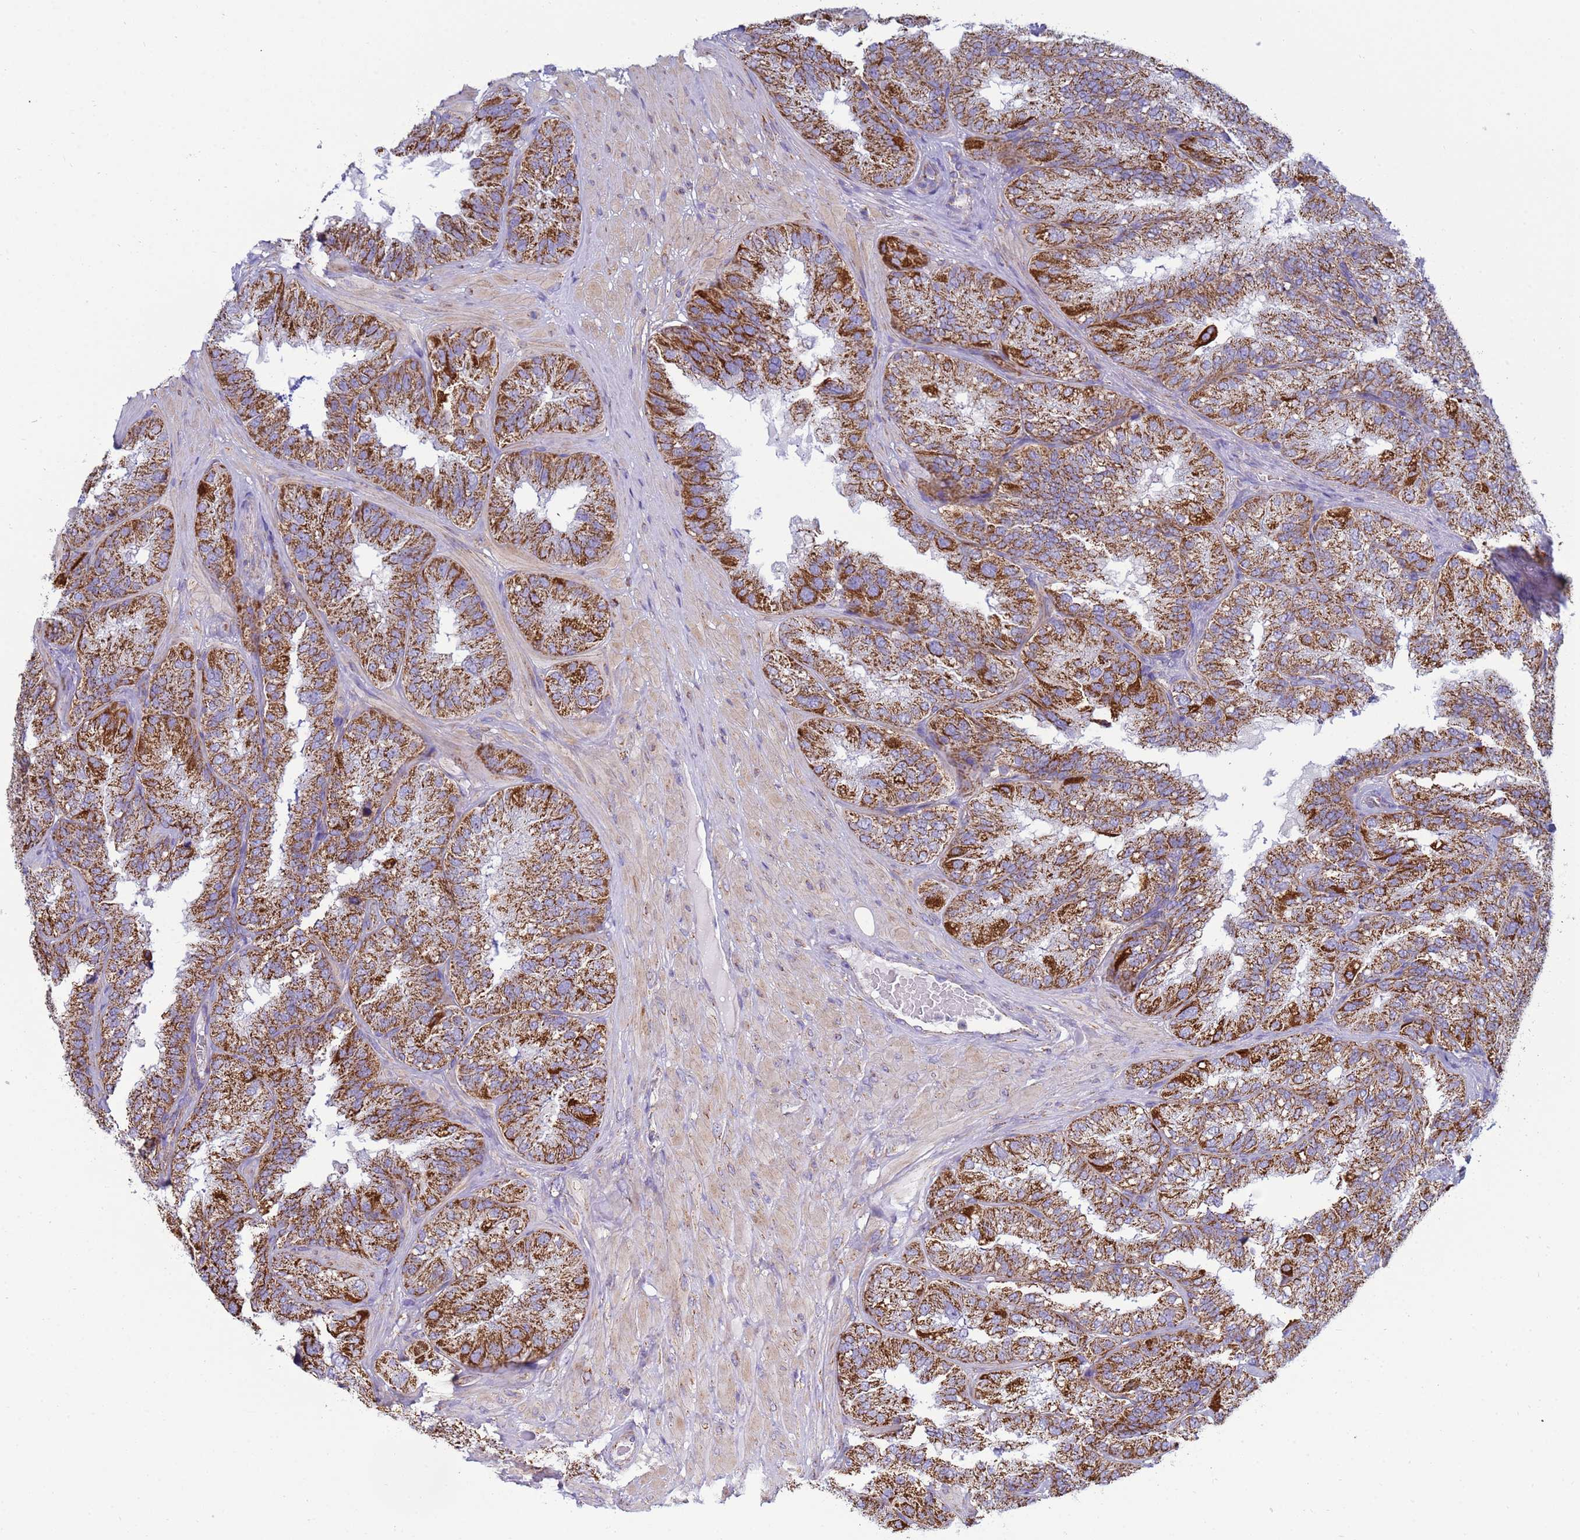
{"staining": {"intensity": "strong", "quantity": ">75%", "location": "cytoplasmic/membranous"}, "tissue": "seminal vesicle", "cell_type": "Glandular cells", "image_type": "normal", "snomed": [{"axis": "morphology", "description": "Normal tissue, NOS"}, {"axis": "topography", "description": "Seminal veicle"}], "caption": "Glandular cells show high levels of strong cytoplasmic/membranous positivity in about >75% of cells in normal seminal vesicle. (DAB (3,3'-diaminobenzidine) IHC, brown staining for protein, blue staining for nuclei).", "gene": "COQ4", "patient": {"sex": "male", "age": 58}}